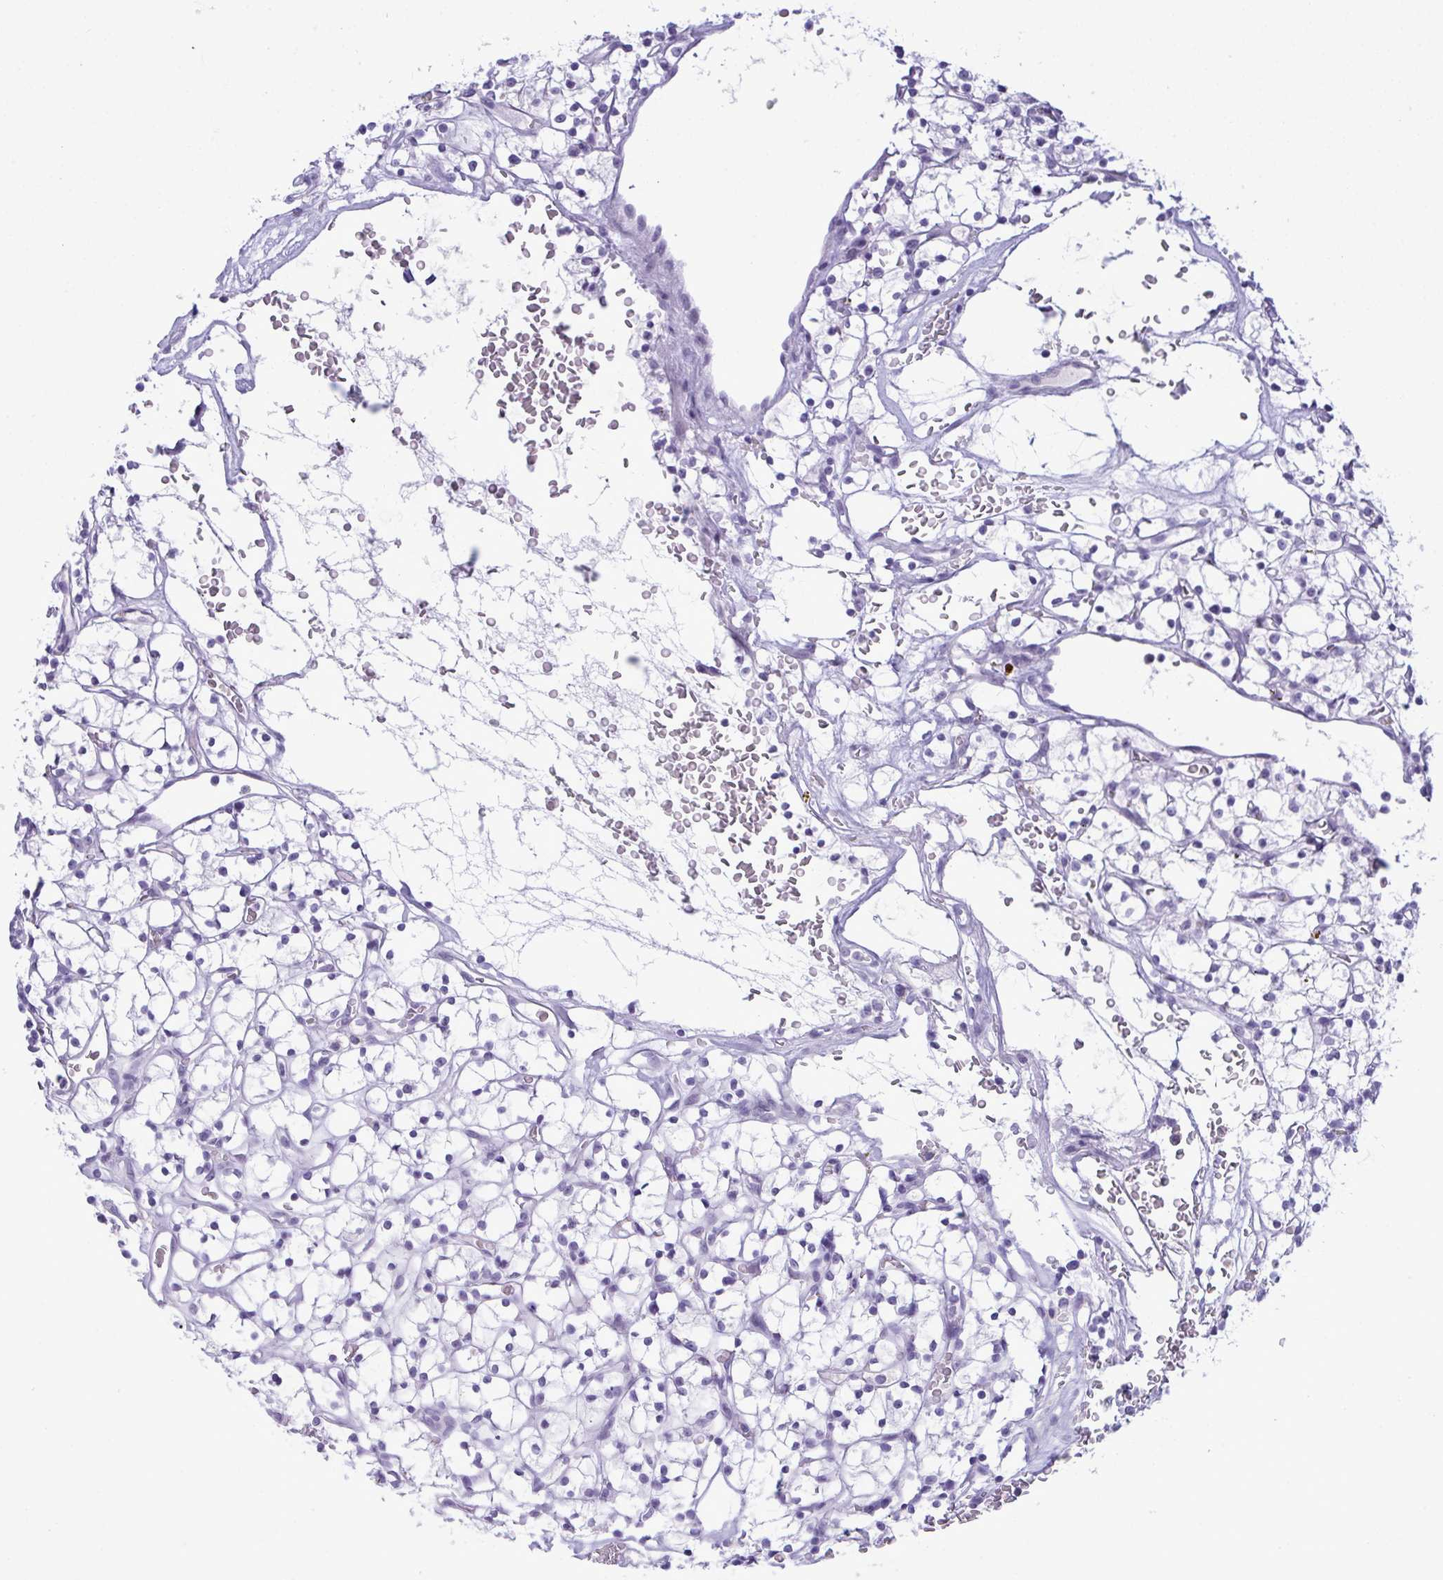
{"staining": {"intensity": "negative", "quantity": "none", "location": "none"}, "tissue": "renal cancer", "cell_type": "Tumor cells", "image_type": "cancer", "snomed": [{"axis": "morphology", "description": "Adenocarcinoma, NOS"}, {"axis": "topography", "description": "Kidney"}], "caption": "The photomicrograph displays no staining of tumor cells in renal cancer (adenocarcinoma).", "gene": "ELN", "patient": {"sex": "female", "age": 64}}